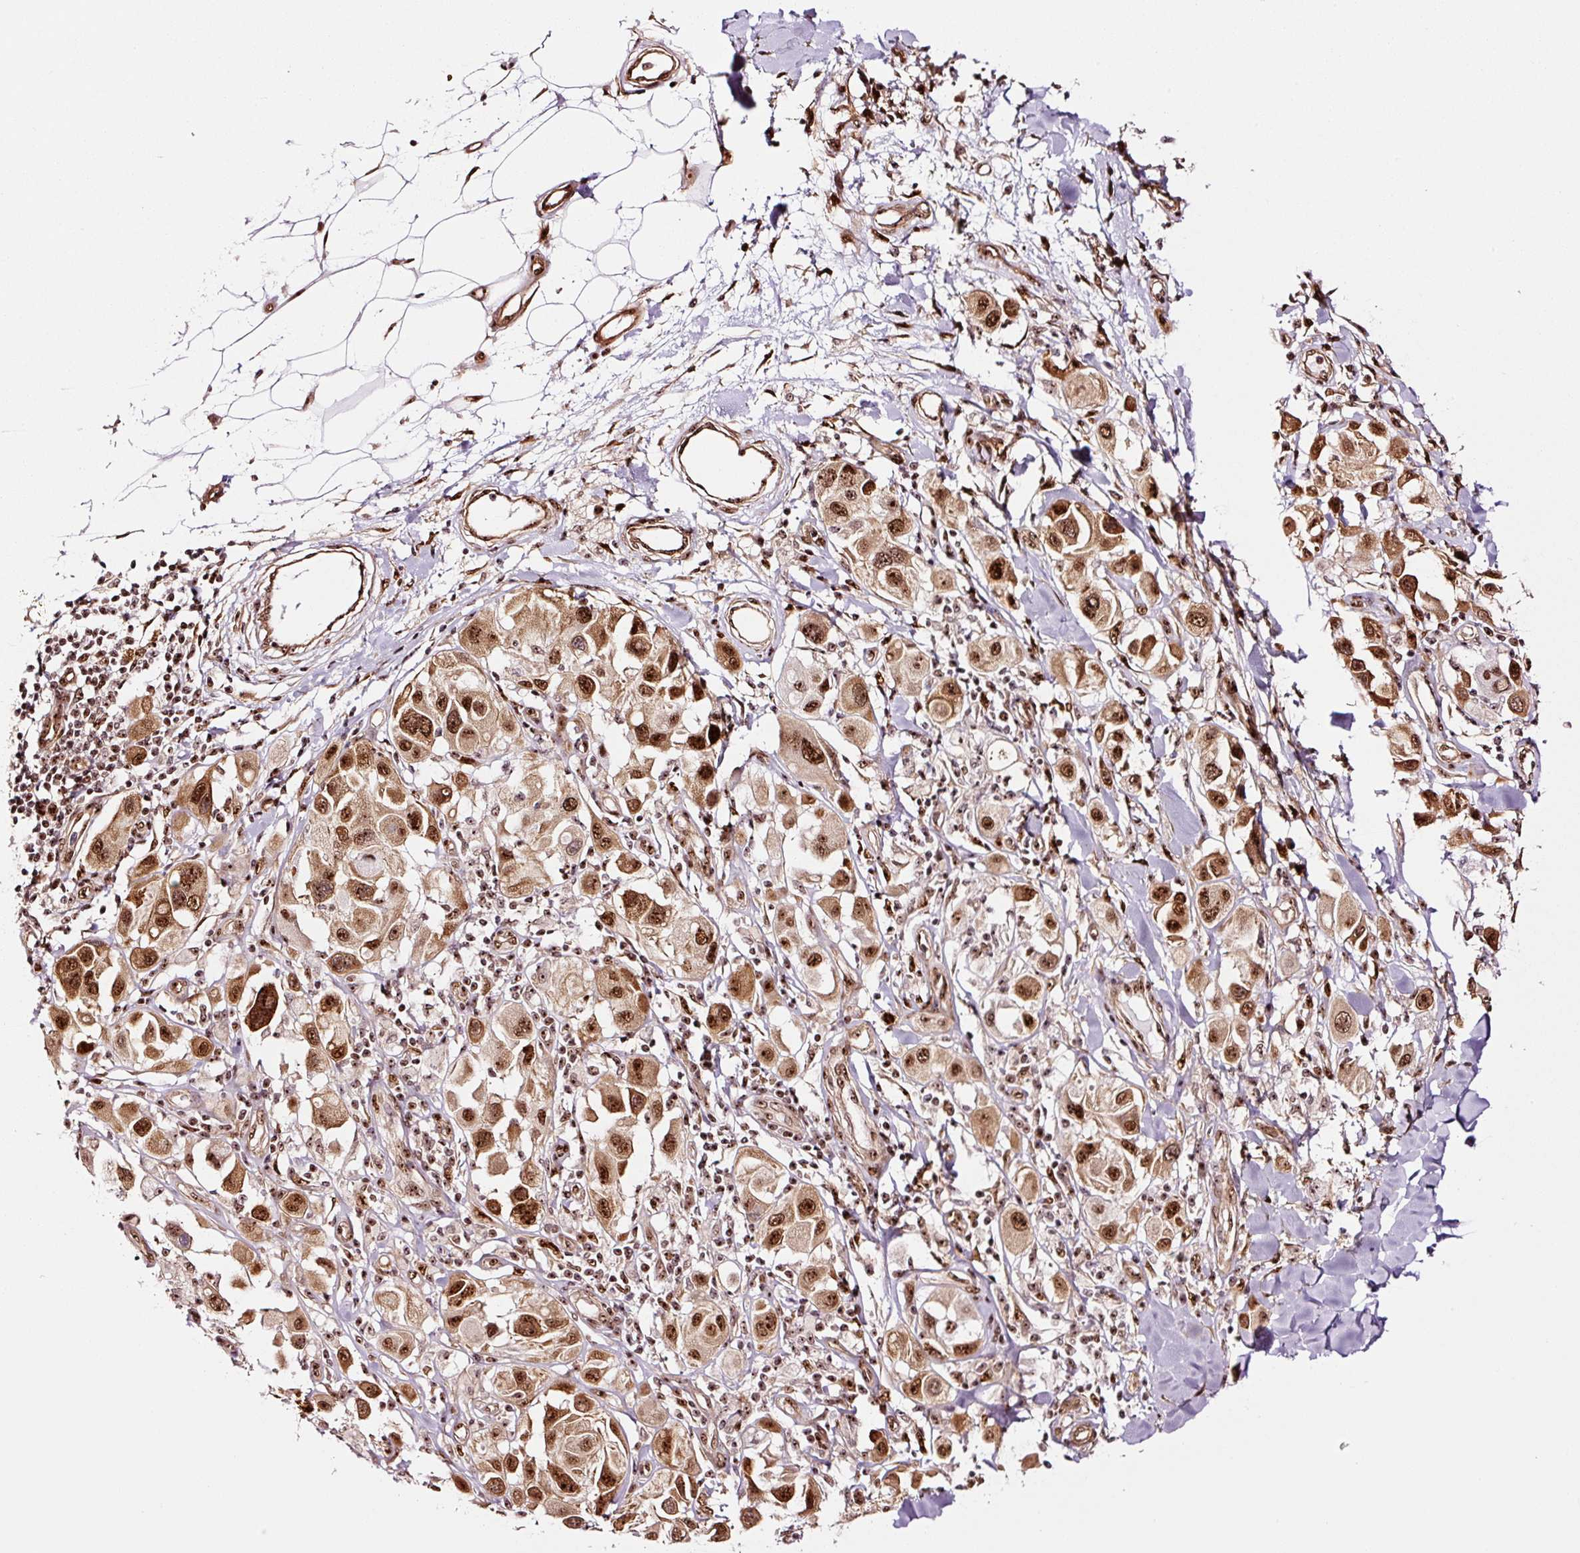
{"staining": {"intensity": "strong", "quantity": ">75%", "location": "nuclear"}, "tissue": "melanoma", "cell_type": "Tumor cells", "image_type": "cancer", "snomed": [{"axis": "morphology", "description": "Malignant melanoma, Metastatic site"}, {"axis": "topography", "description": "Skin"}], "caption": "Human melanoma stained for a protein (brown) exhibits strong nuclear positive staining in approximately >75% of tumor cells.", "gene": "GNL3", "patient": {"sex": "male", "age": 41}}